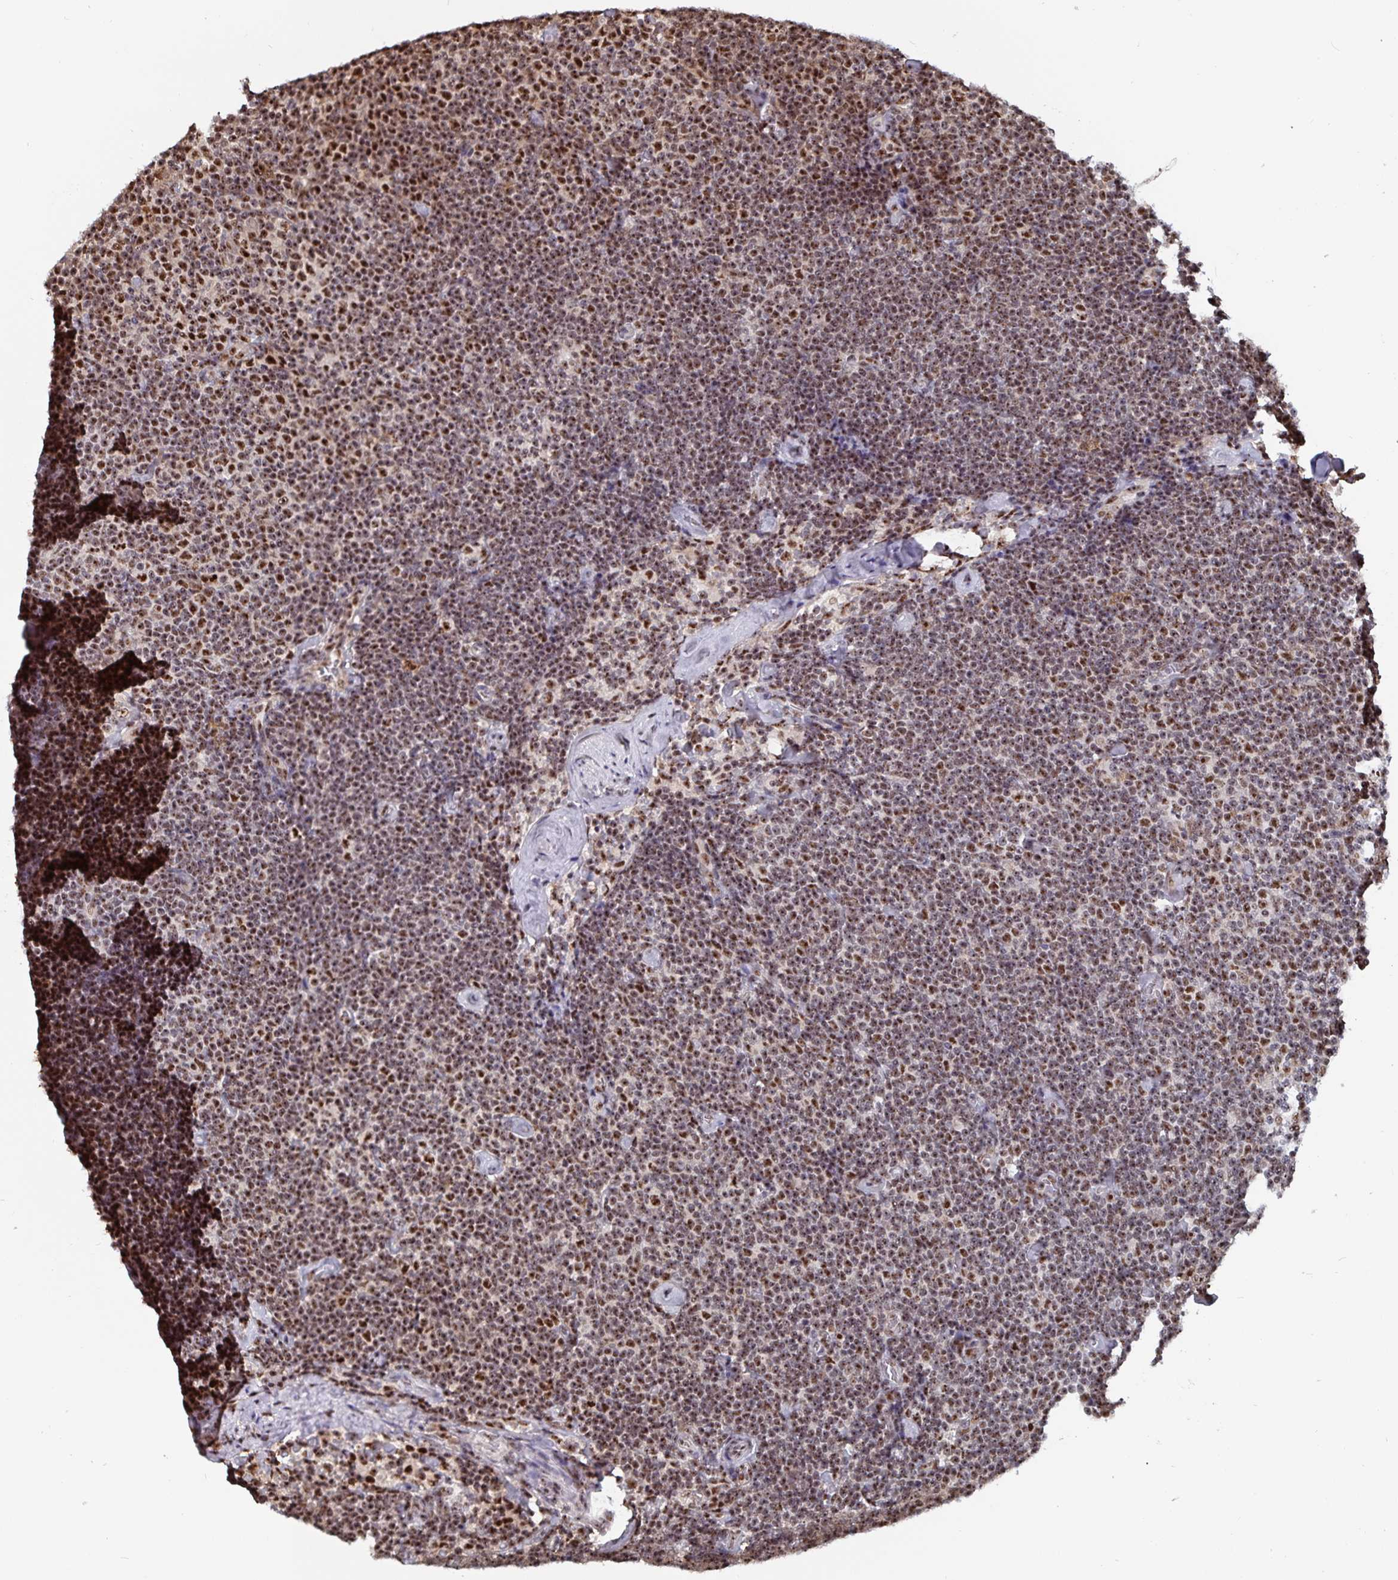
{"staining": {"intensity": "moderate", "quantity": ">75%", "location": "nuclear"}, "tissue": "lymphoma", "cell_type": "Tumor cells", "image_type": "cancer", "snomed": [{"axis": "morphology", "description": "Malignant lymphoma, non-Hodgkin's type, Low grade"}, {"axis": "topography", "description": "Lymph node"}], "caption": "Tumor cells exhibit medium levels of moderate nuclear positivity in about >75% of cells in human lymphoma.", "gene": "LAS1L", "patient": {"sex": "male", "age": 81}}